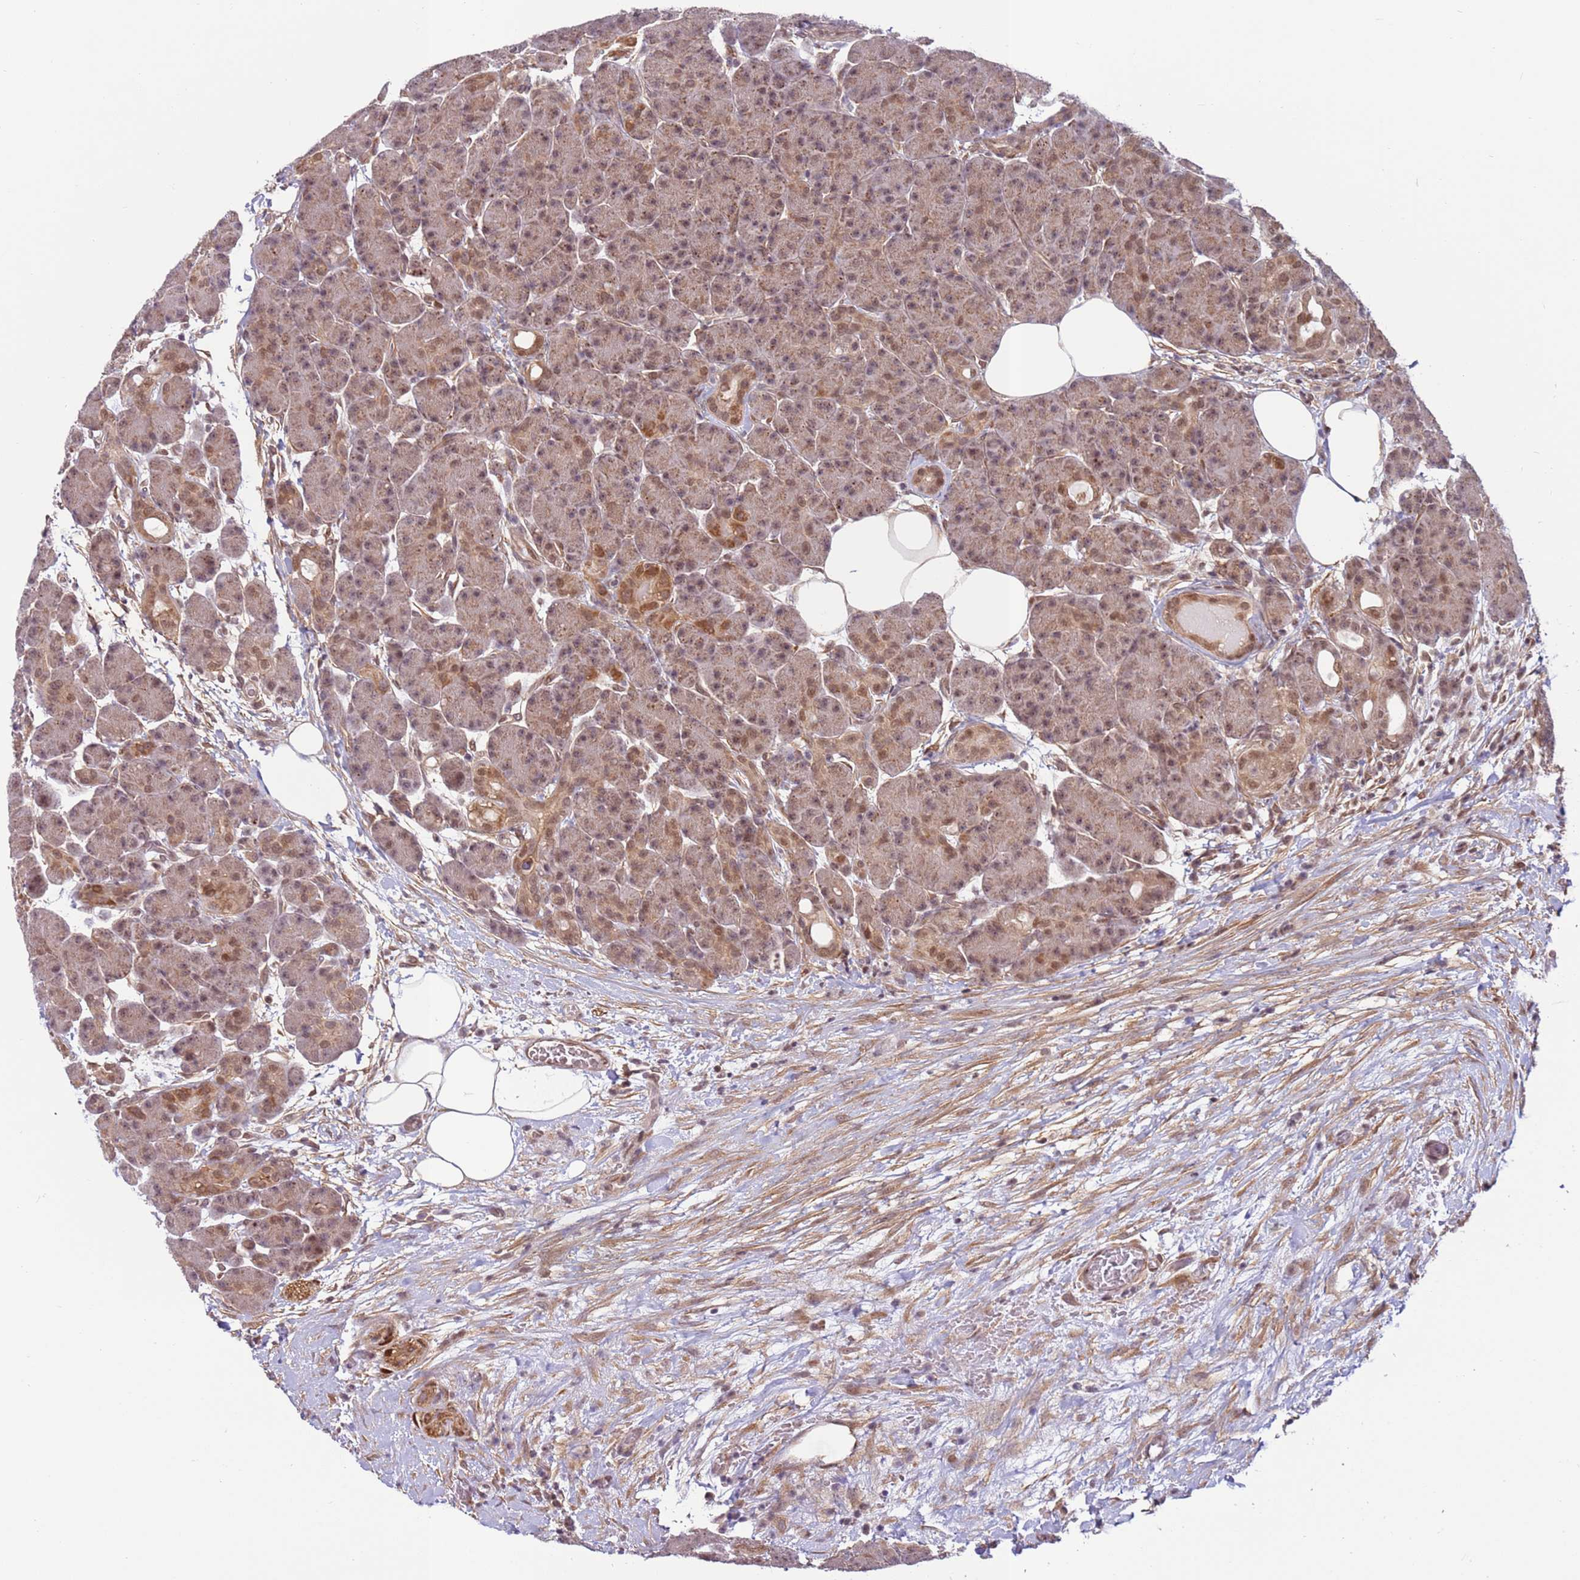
{"staining": {"intensity": "weak", "quantity": ">75%", "location": "cytoplasmic/membranous,nuclear"}, "tissue": "pancreas", "cell_type": "Exocrine glandular cells", "image_type": "normal", "snomed": [{"axis": "morphology", "description": "Normal tissue, NOS"}, {"axis": "topography", "description": "Pancreas"}], "caption": "An IHC image of benign tissue is shown. Protein staining in brown shows weak cytoplasmic/membranous,nuclear positivity in pancreas within exocrine glandular cells.", "gene": "DCAF4", "patient": {"sex": "male", "age": 63}}